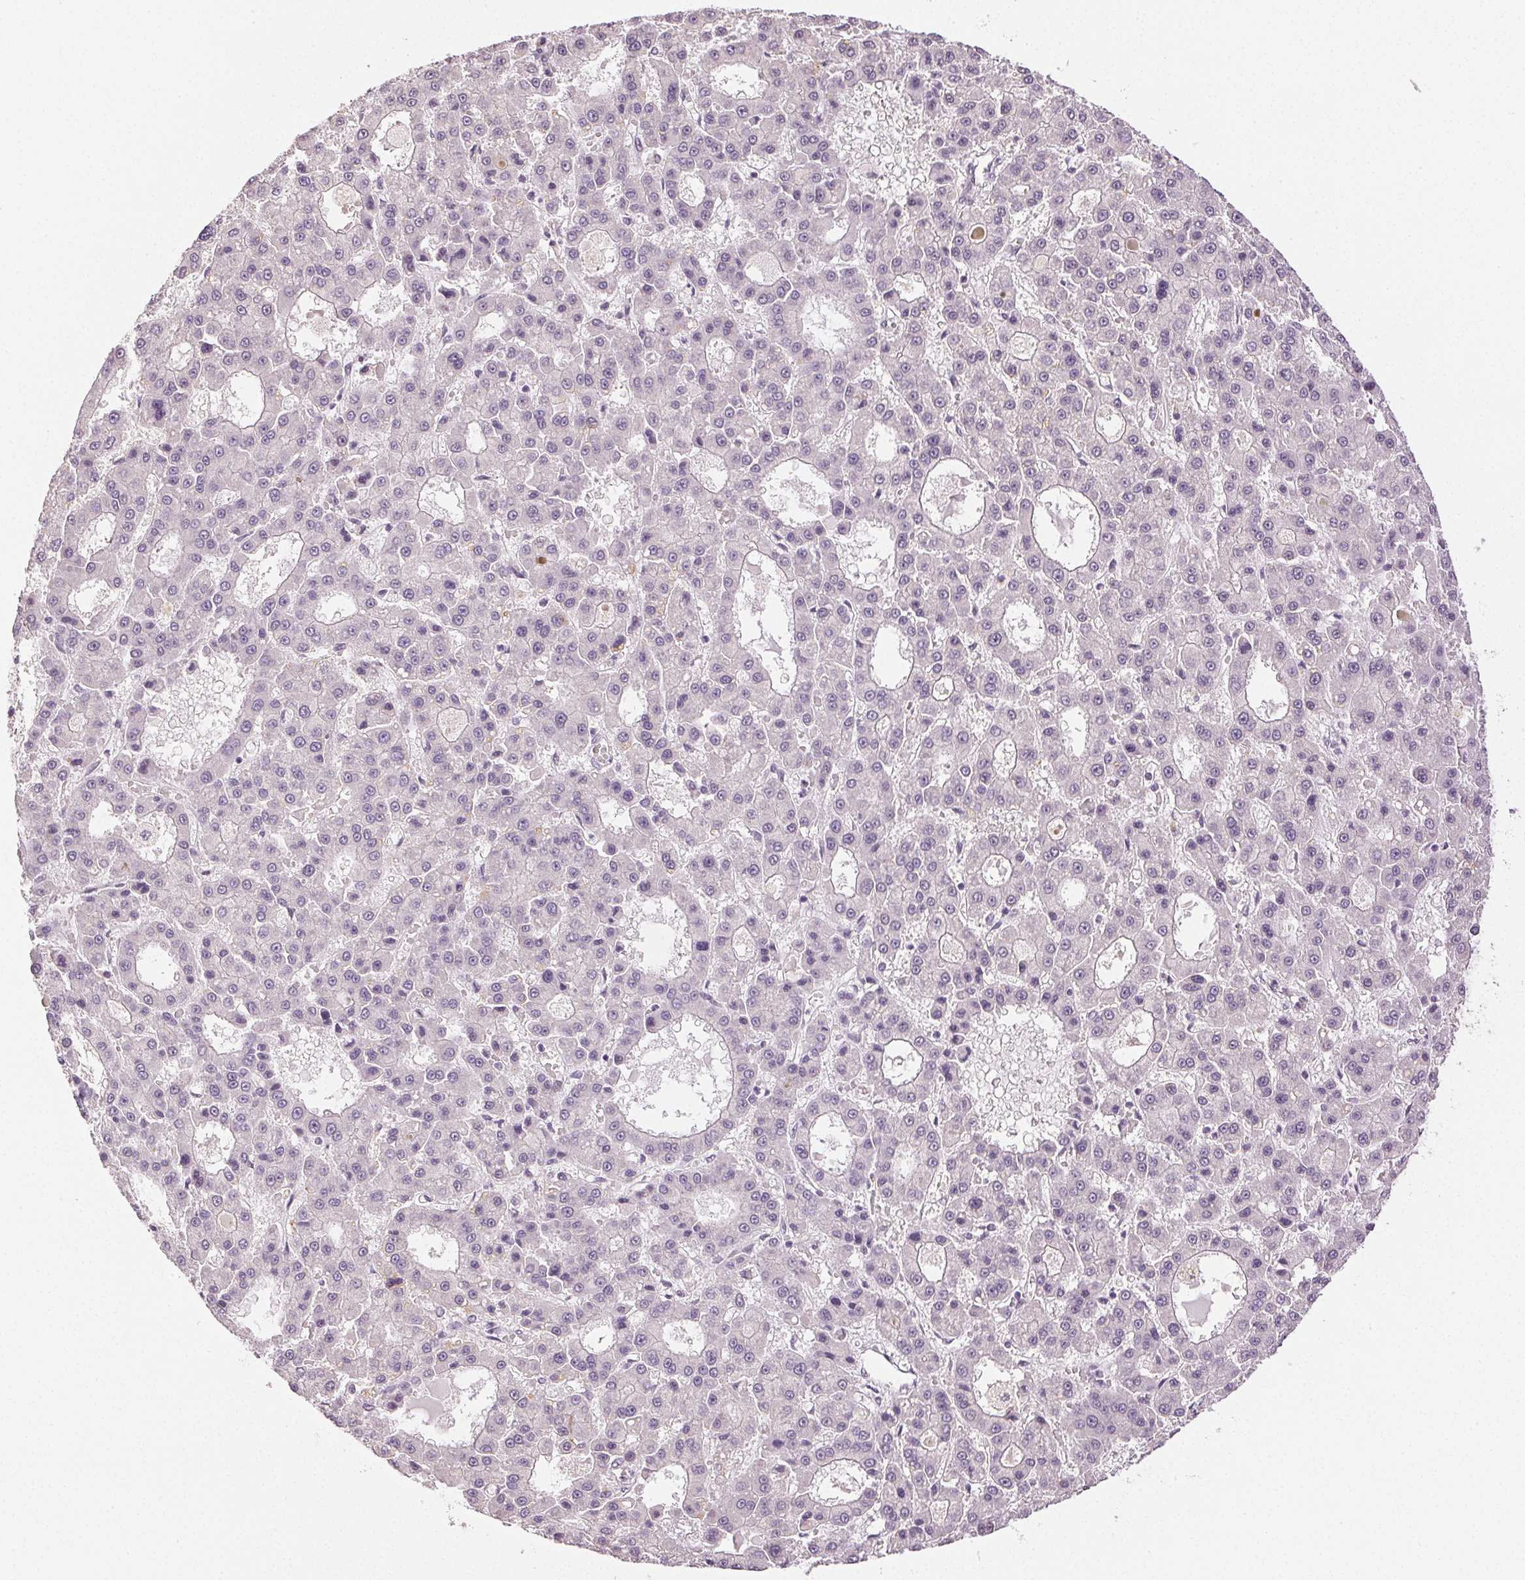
{"staining": {"intensity": "negative", "quantity": "none", "location": "none"}, "tissue": "liver cancer", "cell_type": "Tumor cells", "image_type": "cancer", "snomed": [{"axis": "morphology", "description": "Carcinoma, Hepatocellular, NOS"}, {"axis": "topography", "description": "Liver"}], "caption": "Immunohistochemistry (IHC) of liver hepatocellular carcinoma shows no staining in tumor cells.", "gene": "PLCB1", "patient": {"sex": "male", "age": 70}}